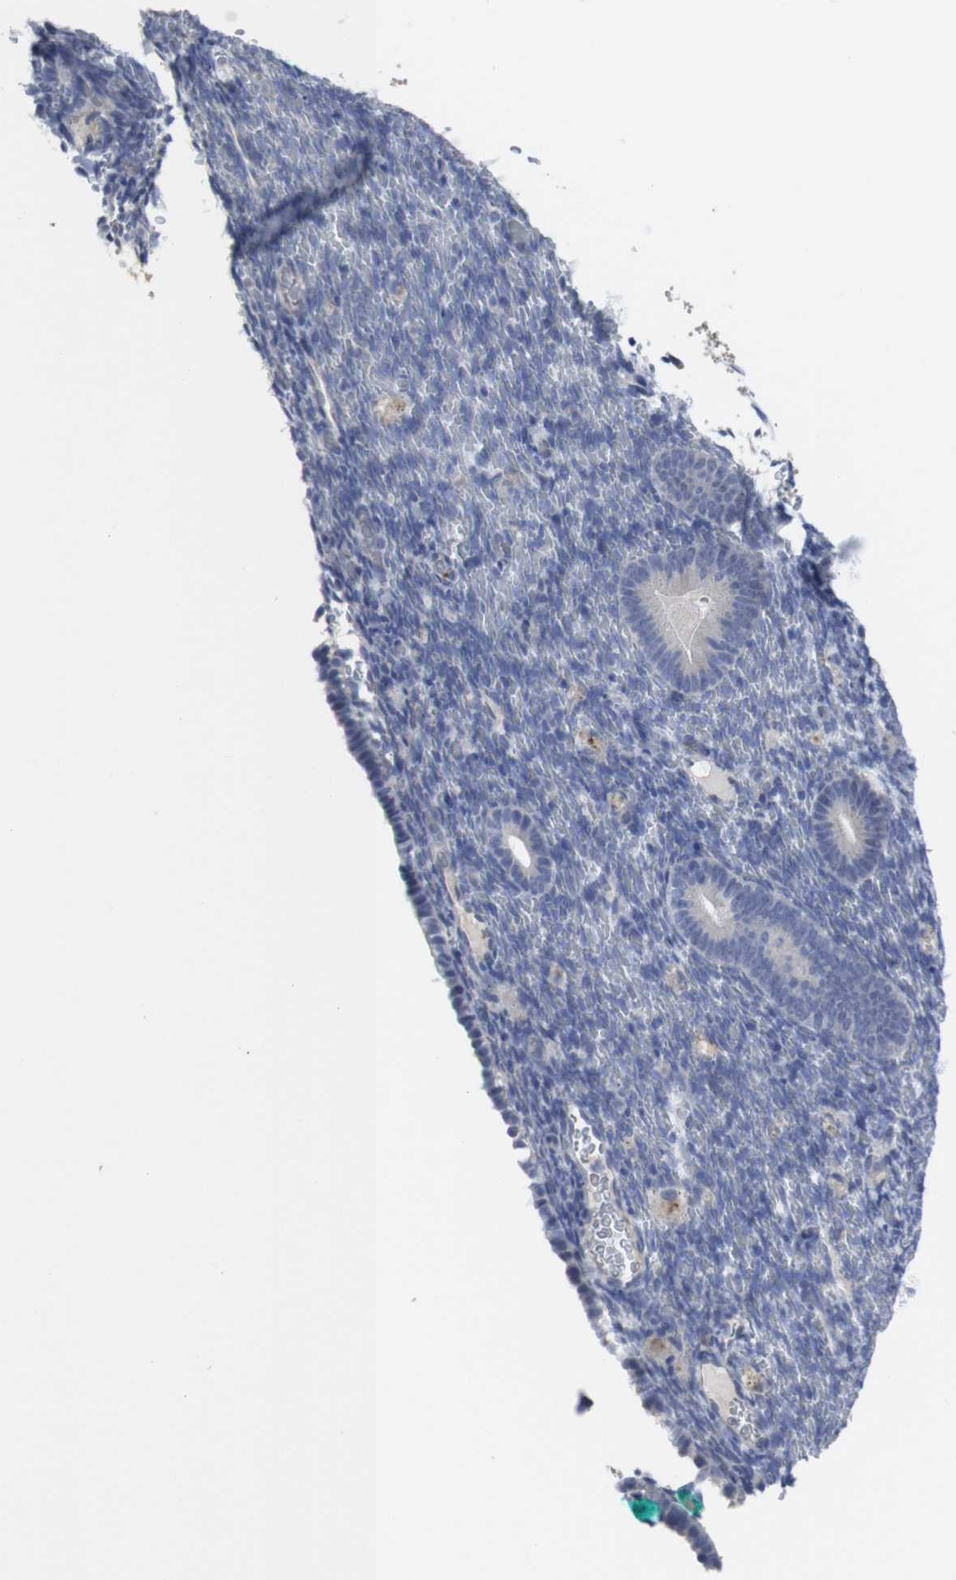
{"staining": {"intensity": "negative", "quantity": "none", "location": "none"}, "tissue": "endometrium", "cell_type": "Cells in endometrial stroma", "image_type": "normal", "snomed": [{"axis": "morphology", "description": "Normal tissue, NOS"}, {"axis": "topography", "description": "Endometrium"}], "caption": "This photomicrograph is of unremarkable endometrium stained with IHC to label a protein in brown with the nuclei are counter-stained blue. There is no staining in cells in endometrial stroma.", "gene": "SNCG", "patient": {"sex": "female", "age": 51}}